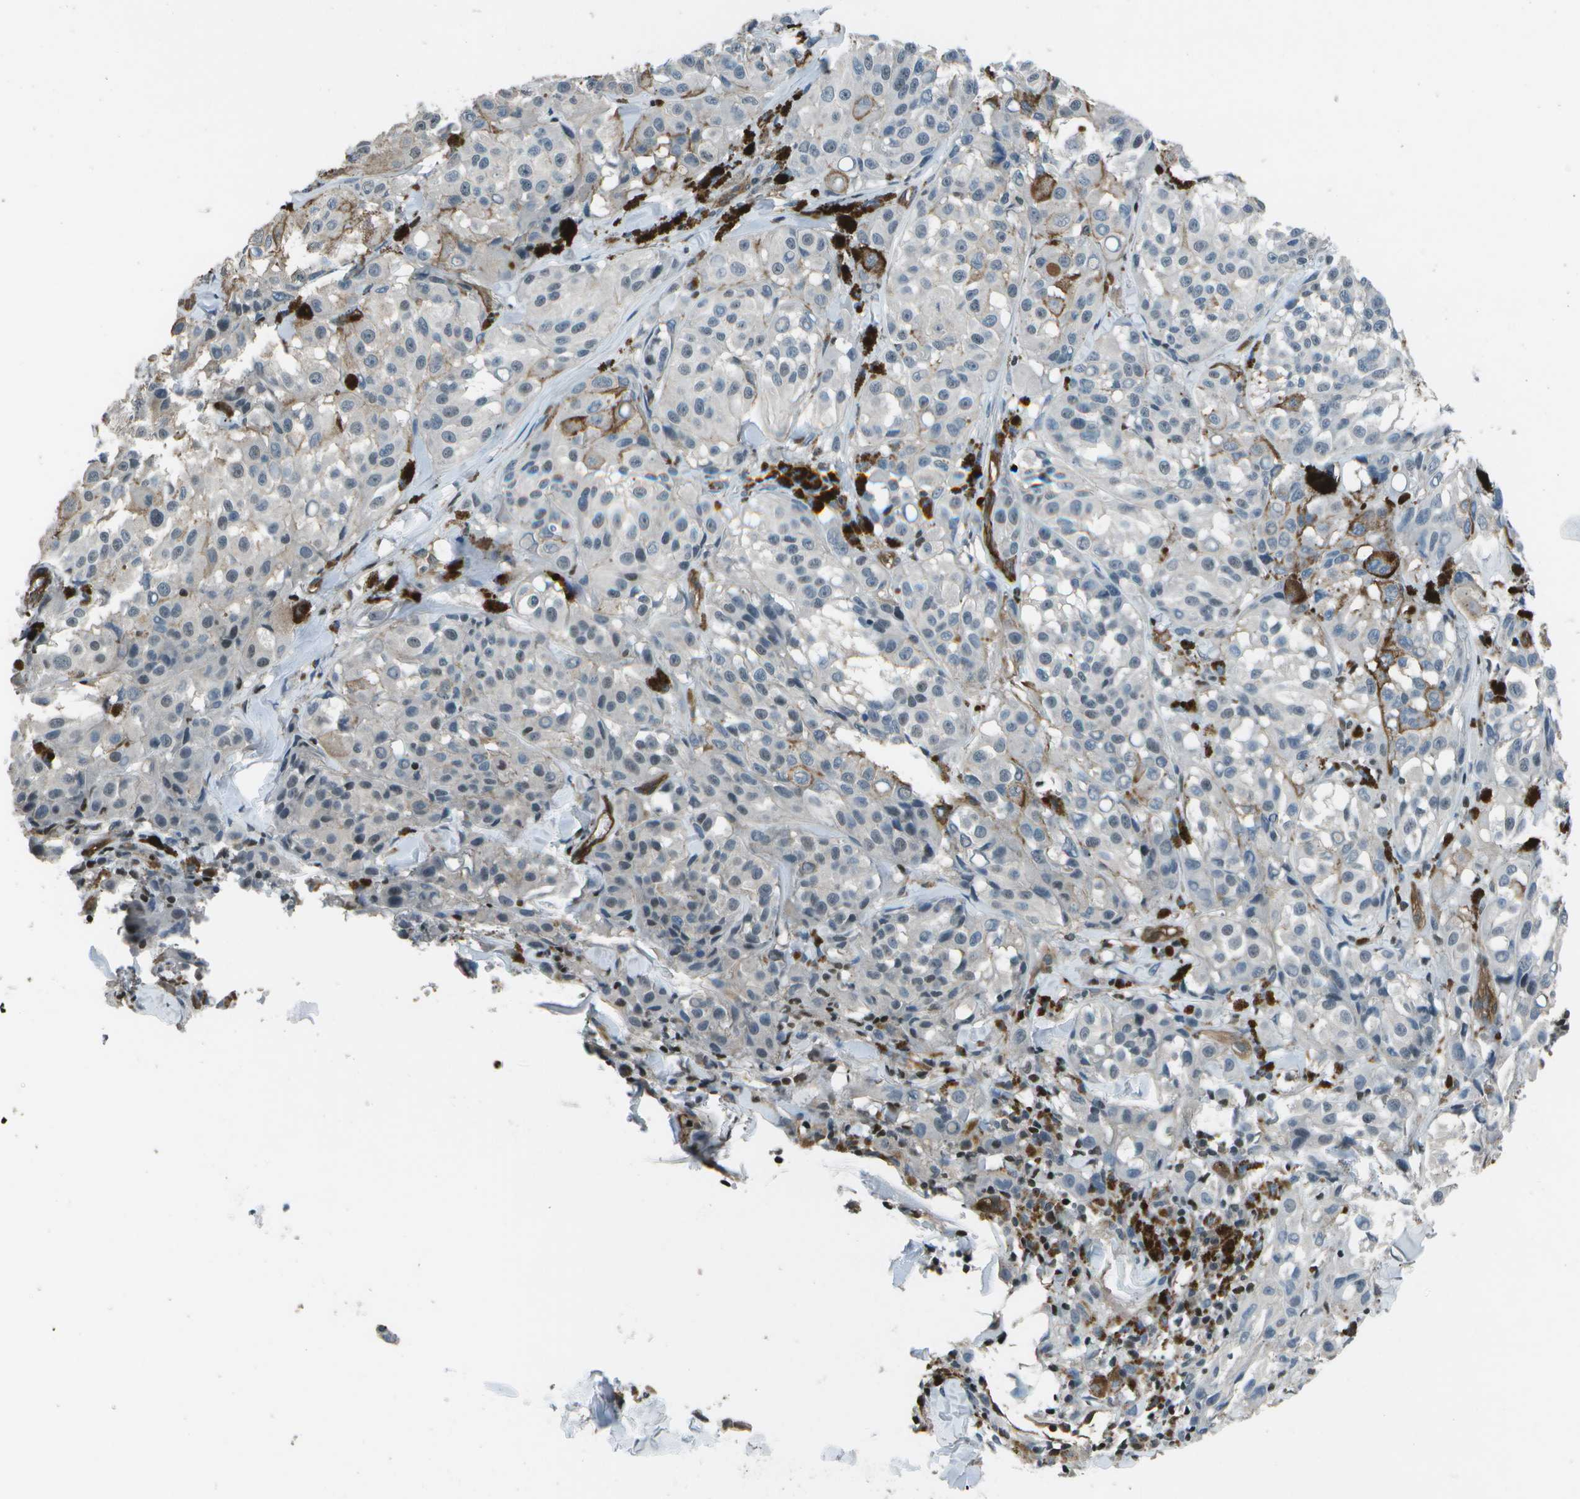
{"staining": {"intensity": "negative", "quantity": "none", "location": "none"}, "tissue": "melanoma", "cell_type": "Tumor cells", "image_type": "cancer", "snomed": [{"axis": "morphology", "description": "Malignant melanoma, NOS"}, {"axis": "topography", "description": "Skin"}], "caption": "The histopathology image reveals no significant expression in tumor cells of melanoma.", "gene": "PDLIM1", "patient": {"sex": "male", "age": 84}}